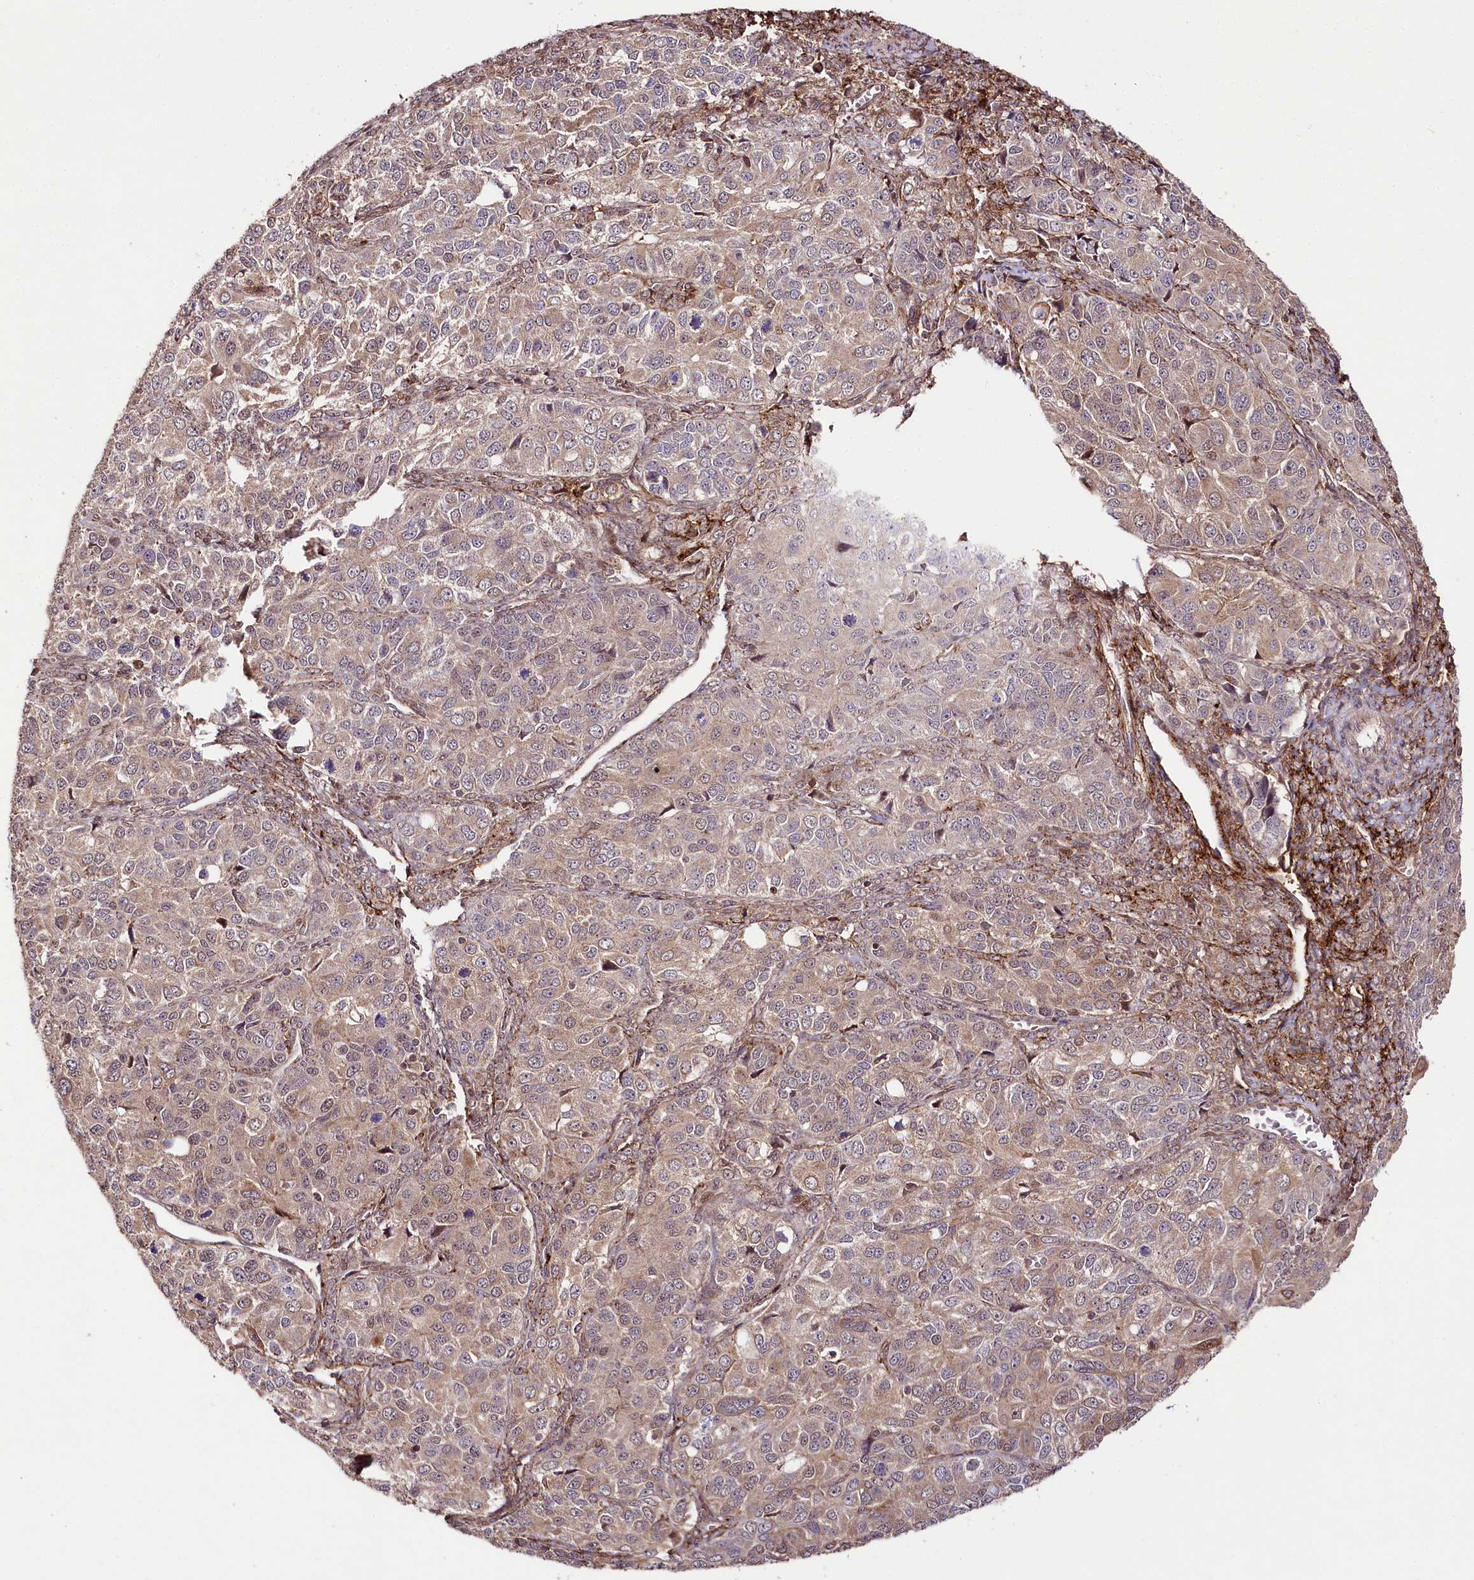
{"staining": {"intensity": "moderate", "quantity": "25%-75%", "location": "cytoplasmic/membranous"}, "tissue": "ovarian cancer", "cell_type": "Tumor cells", "image_type": "cancer", "snomed": [{"axis": "morphology", "description": "Carcinoma, endometroid"}, {"axis": "topography", "description": "Ovary"}], "caption": "IHC of human ovarian cancer (endometroid carcinoma) shows medium levels of moderate cytoplasmic/membranous positivity in about 25%-75% of tumor cells.", "gene": "PHLDB1", "patient": {"sex": "female", "age": 51}}